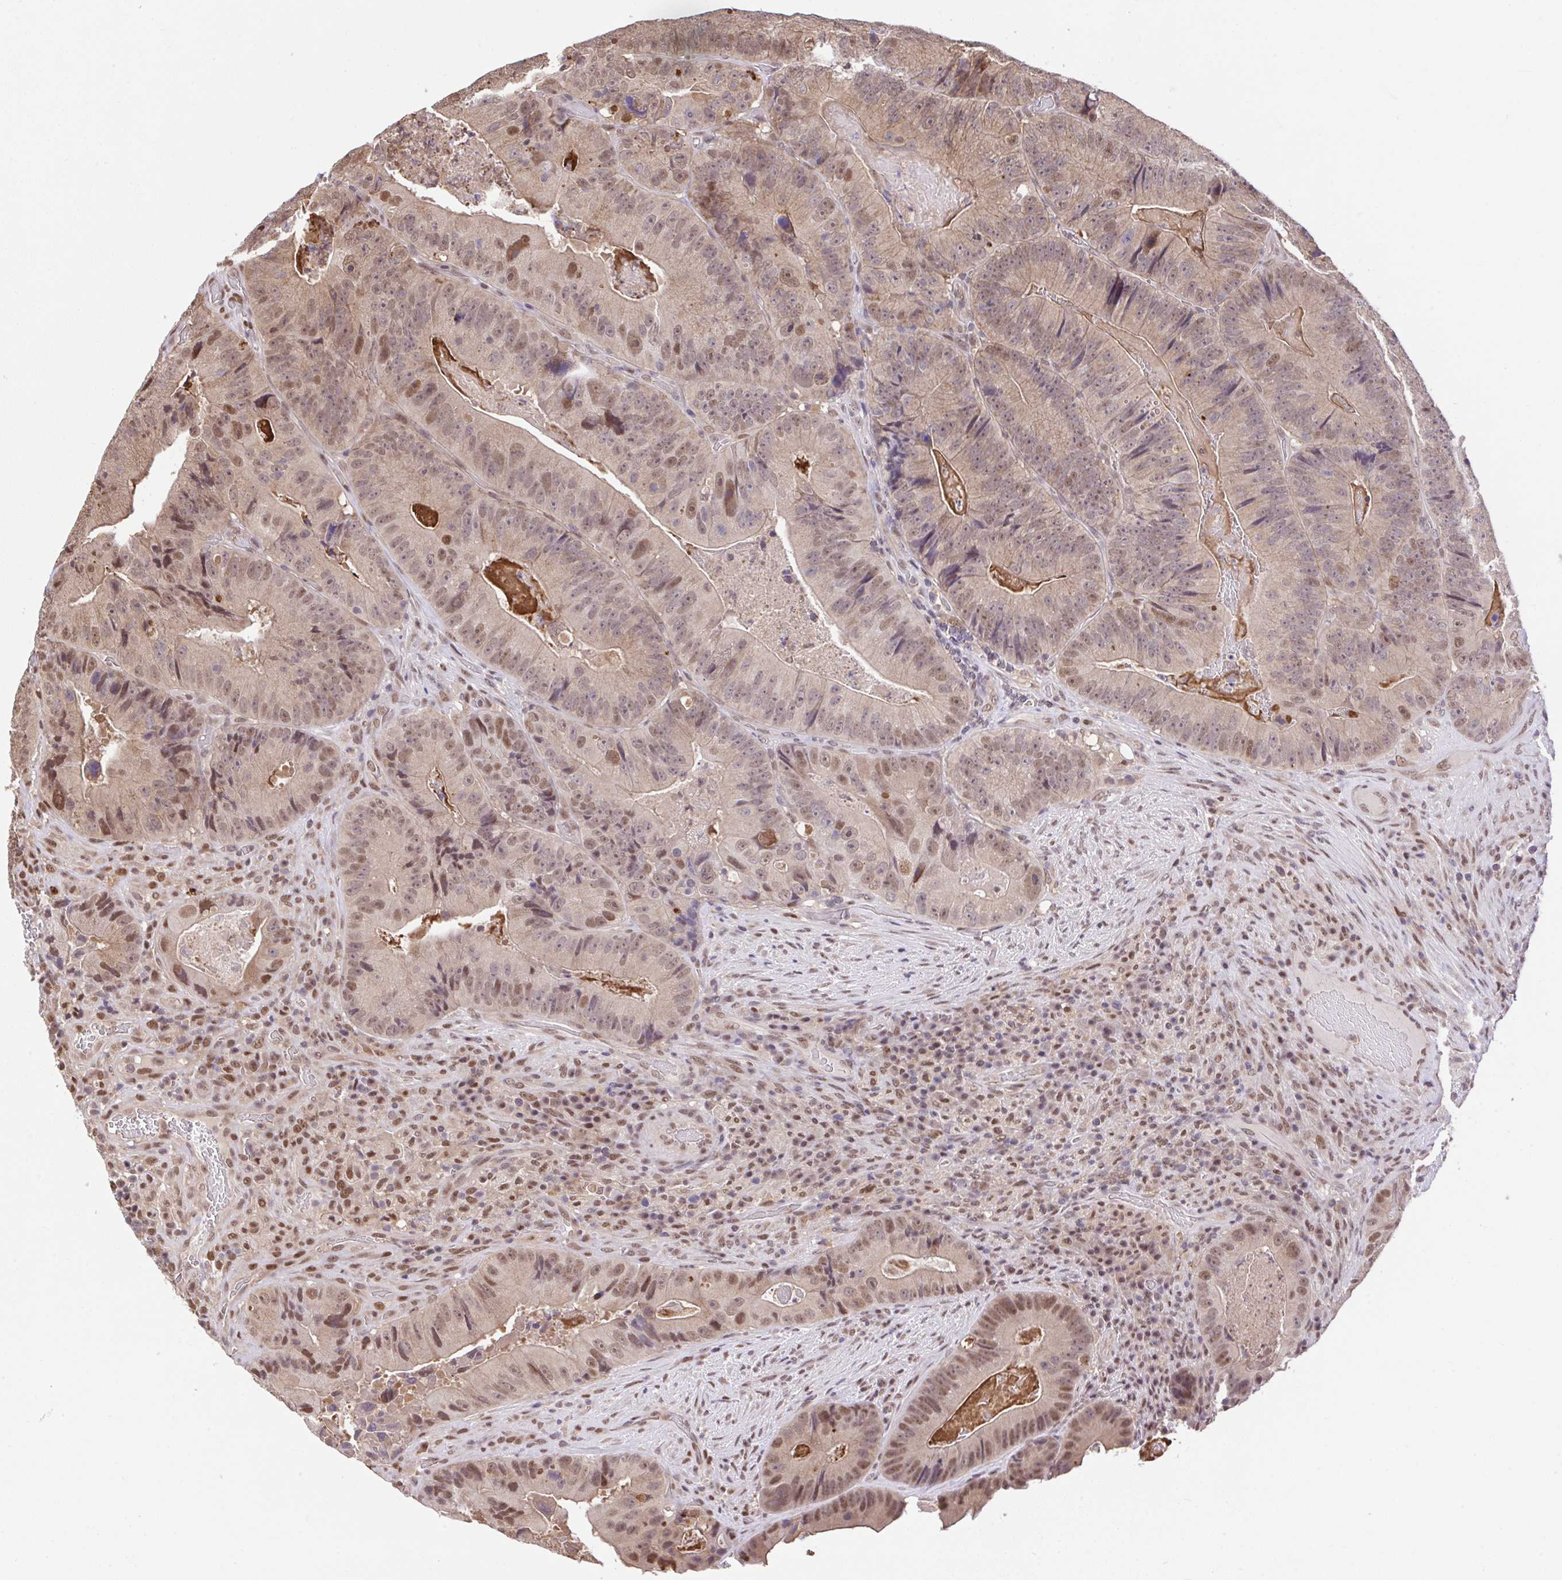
{"staining": {"intensity": "moderate", "quantity": ">75%", "location": "nuclear"}, "tissue": "colorectal cancer", "cell_type": "Tumor cells", "image_type": "cancer", "snomed": [{"axis": "morphology", "description": "Adenocarcinoma, NOS"}, {"axis": "topography", "description": "Colon"}], "caption": "Human colorectal adenocarcinoma stained with a protein marker shows moderate staining in tumor cells.", "gene": "GLIS3", "patient": {"sex": "female", "age": 86}}